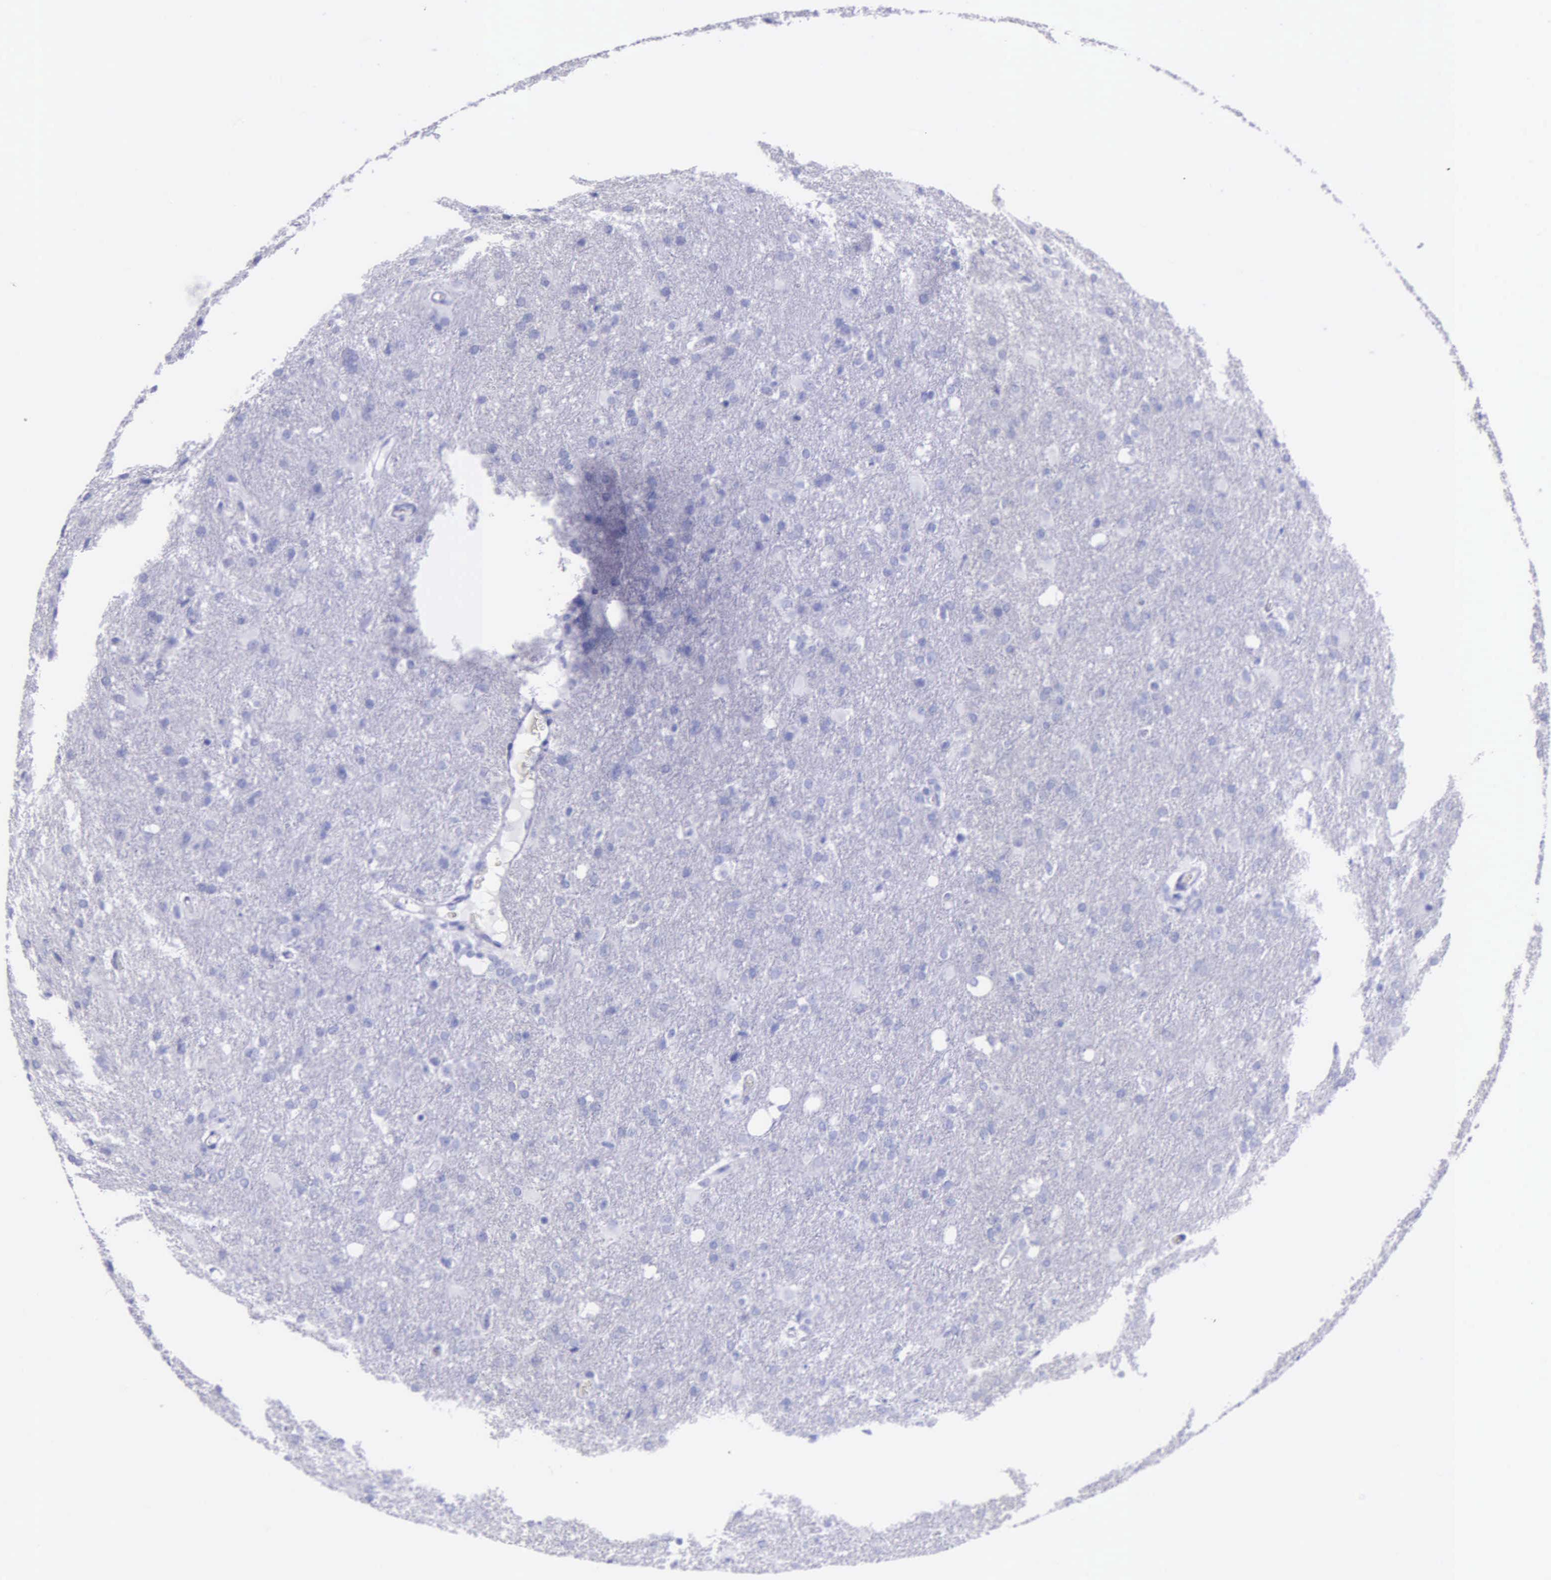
{"staining": {"intensity": "negative", "quantity": "none", "location": "none"}, "tissue": "glioma", "cell_type": "Tumor cells", "image_type": "cancer", "snomed": [{"axis": "morphology", "description": "Glioma, malignant, High grade"}, {"axis": "topography", "description": "Brain"}], "caption": "Immunohistochemistry of malignant glioma (high-grade) shows no staining in tumor cells.", "gene": "KLK3", "patient": {"sex": "male", "age": 68}}